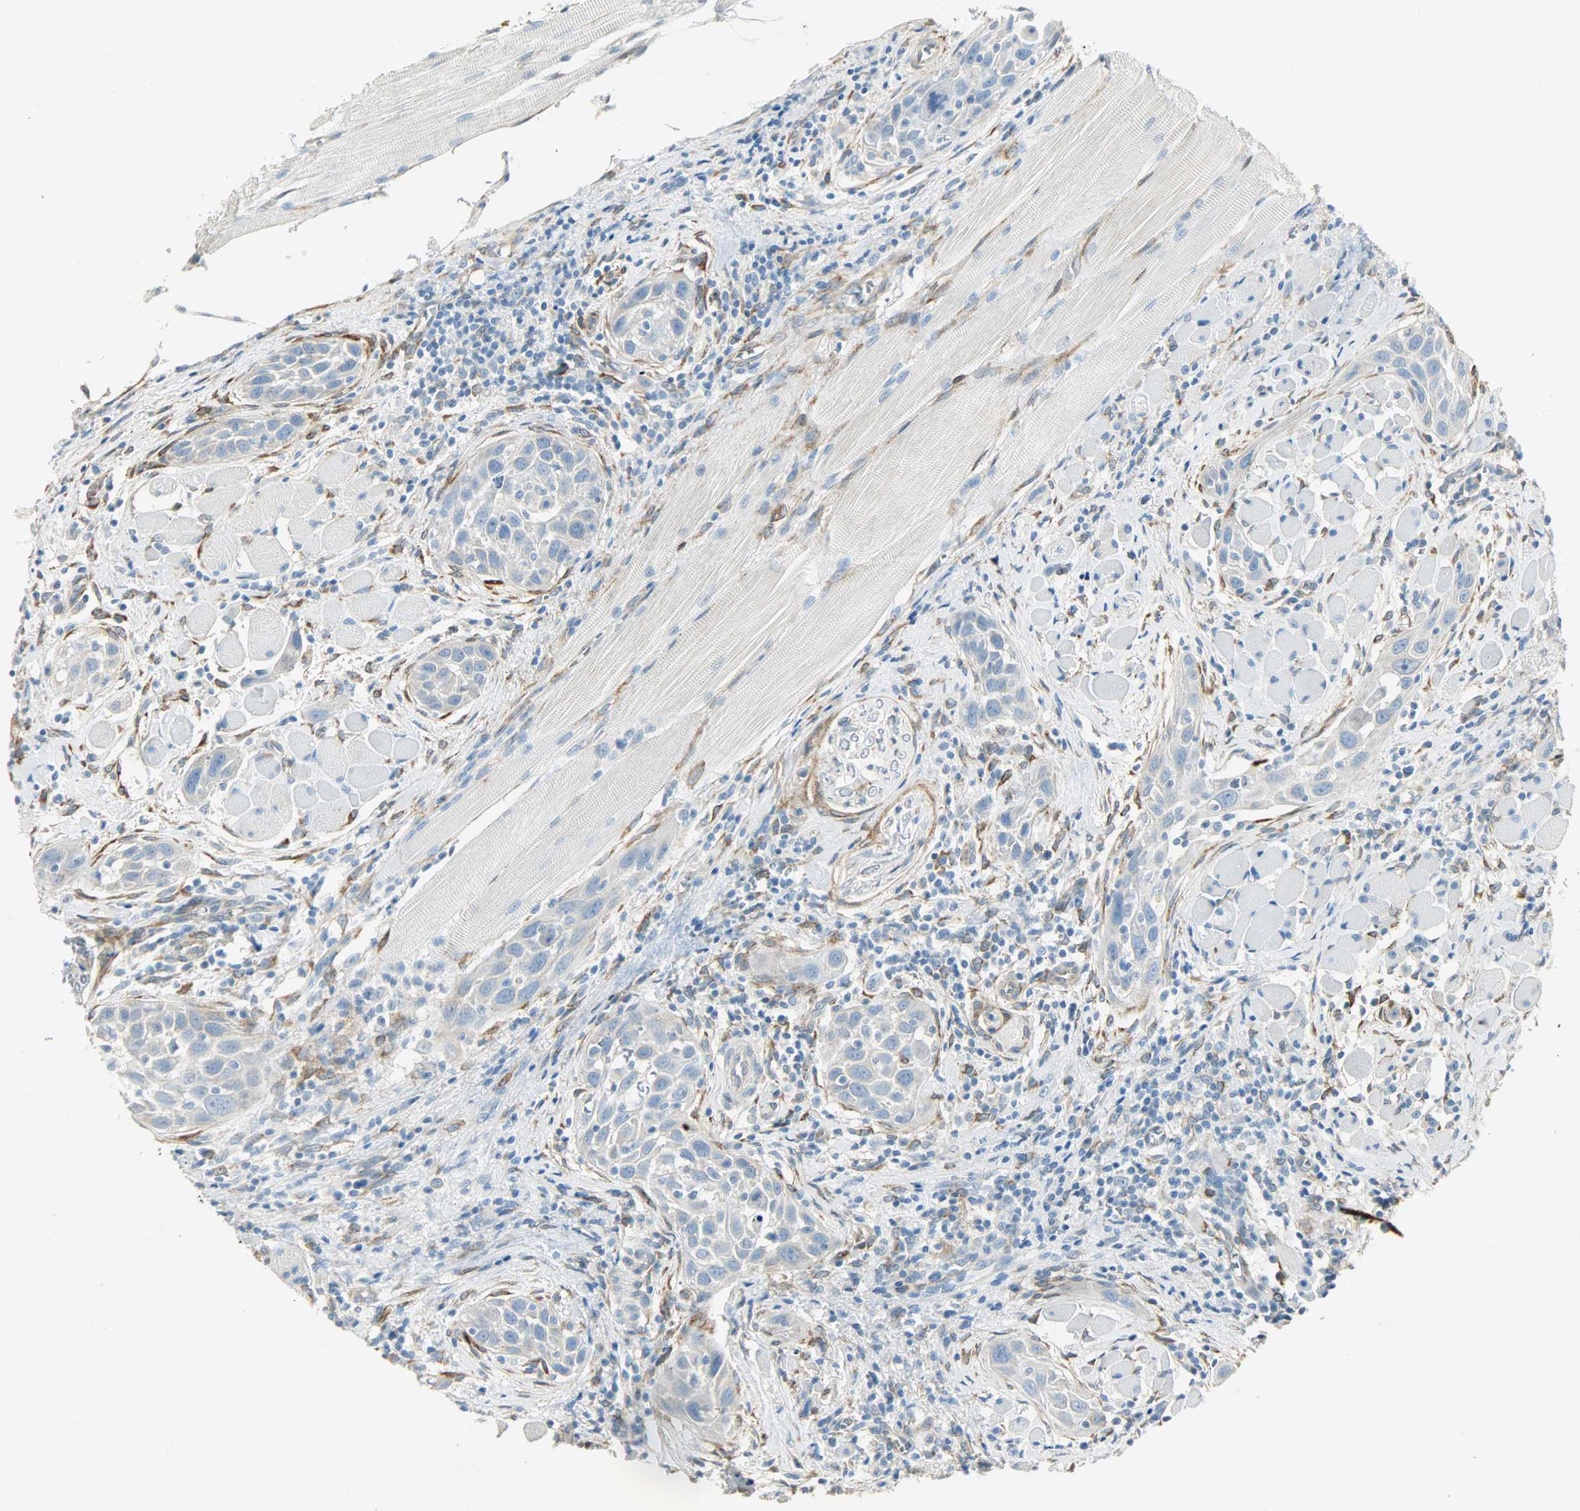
{"staining": {"intensity": "weak", "quantity": "25%-75%", "location": "cytoplasmic/membranous"}, "tissue": "head and neck cancer", "cell_type": "Tumor cells", "image_type": "cancer", "snomed": [{"axis": "morphology", "description": "Squamous cell carcinoma, NOS"}, {"axis": "topography", "description": "Oral tissue"}, {"axis": "topography", "description": "Head-Neck"}], "caption": "Immunohistochemical staining of head and neck squamous cell carcinoma shows low levels of weak cytoplasmic/membranous protein expression in about 25%-75% of tumor cells. (brown staining indicates protein expression, while blue staining denotes nuclei).", "gene": "PKD2", "patient": {"sex": "female", "age": 50}}